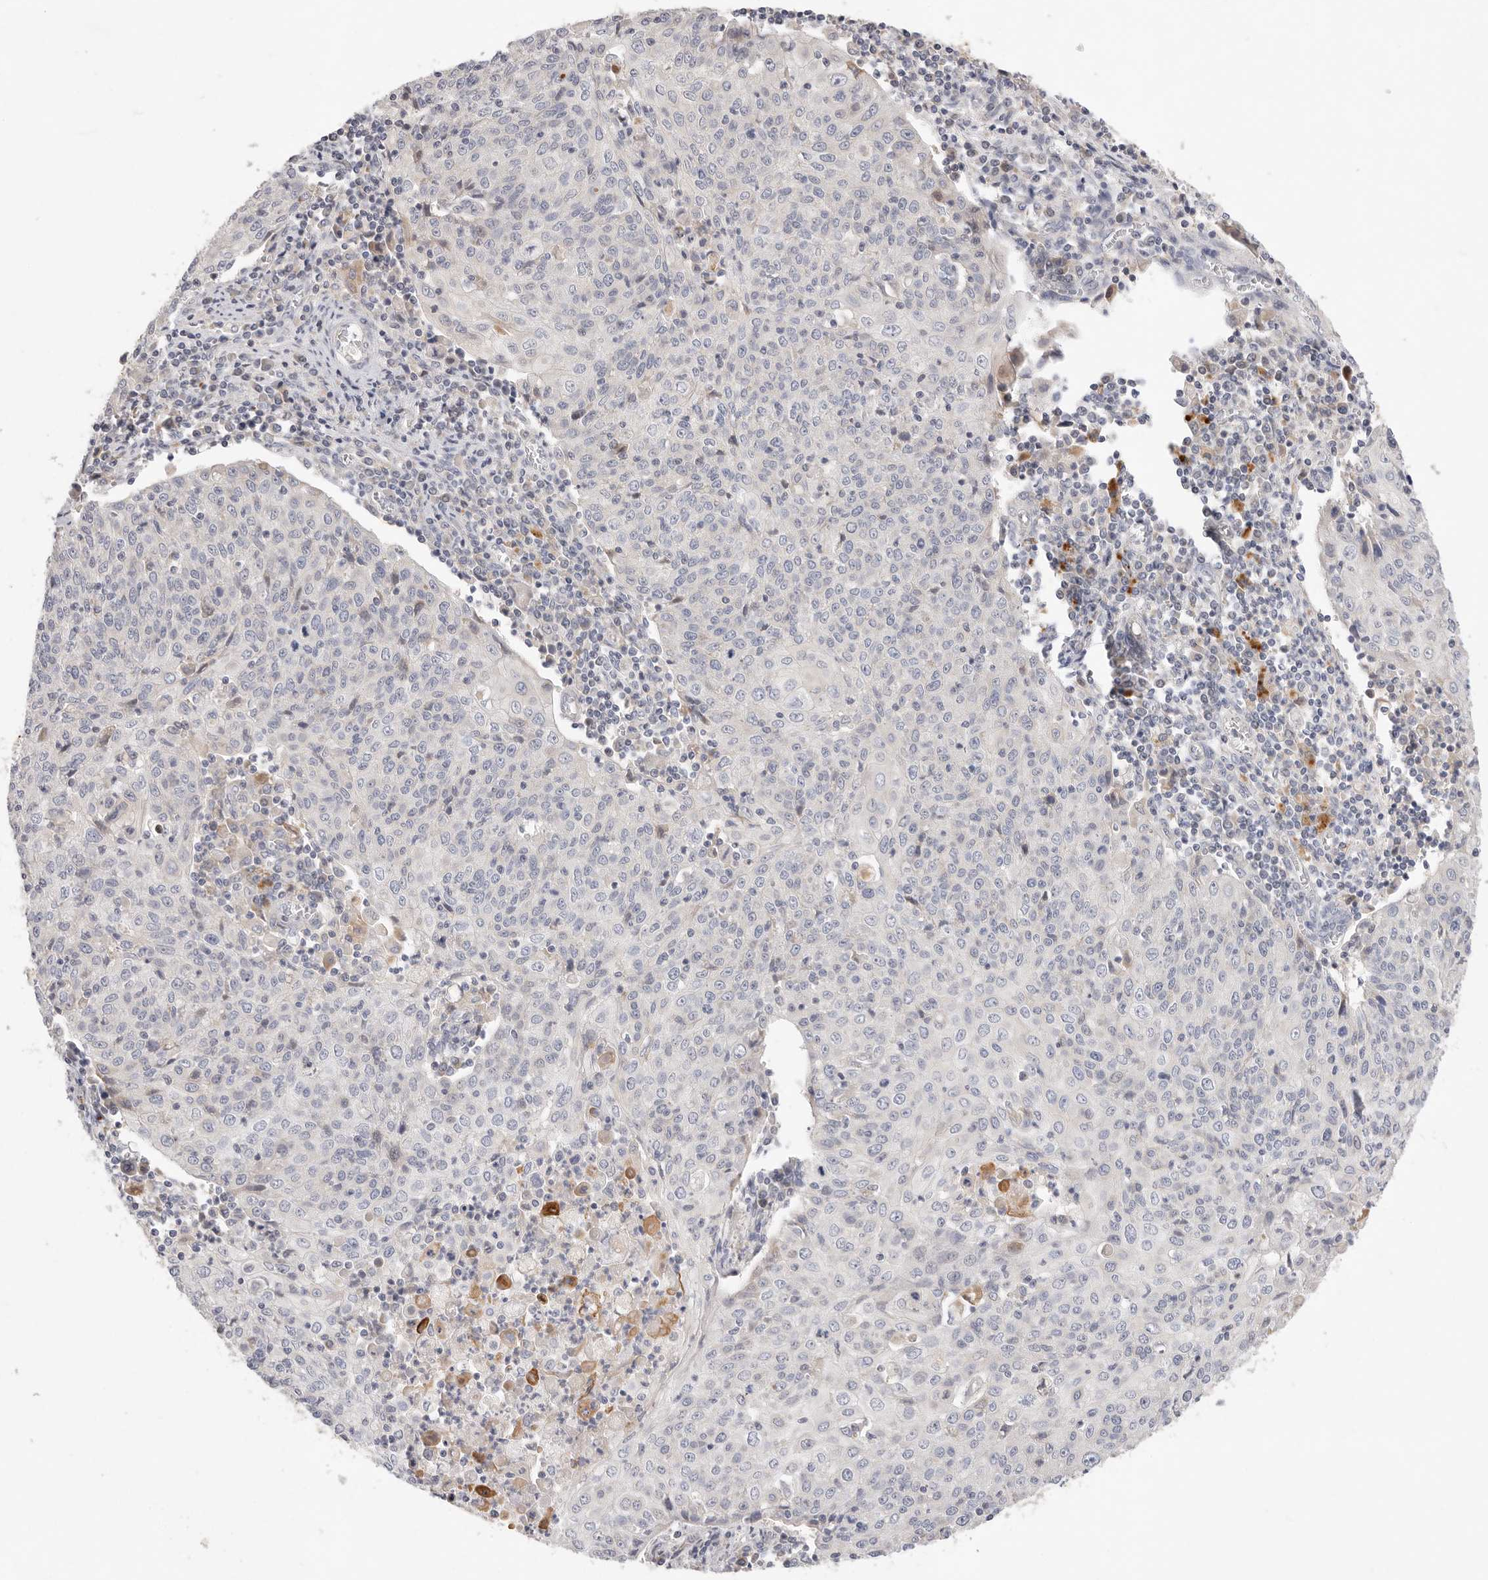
{"staining": {"intensity": "moderate", "quantity": "<25%", "location": "cytoplasmic/membranous"}, "tissue": "cervical cancer", "cell_type": "Tumor cells", "image_type": "cancer", "snomed": [{"axis": "morphology", "description": "Squamous cell carcinoma, NOS"}, {"axis": "topography", "description": "Cervix"}], "caption": "DAB immunohistochemical staining of human cervical squamous cell carcinoma reveals moderate cytoplasmic/membranous protein expression in about <25% of tumor cells. (DAB (3,3'-diaminobenzidine) IHC, brown staining for protein, blue staining for nuclei).", "gene": "USH1C", "patient": {"sex": "female", "age": 48}}